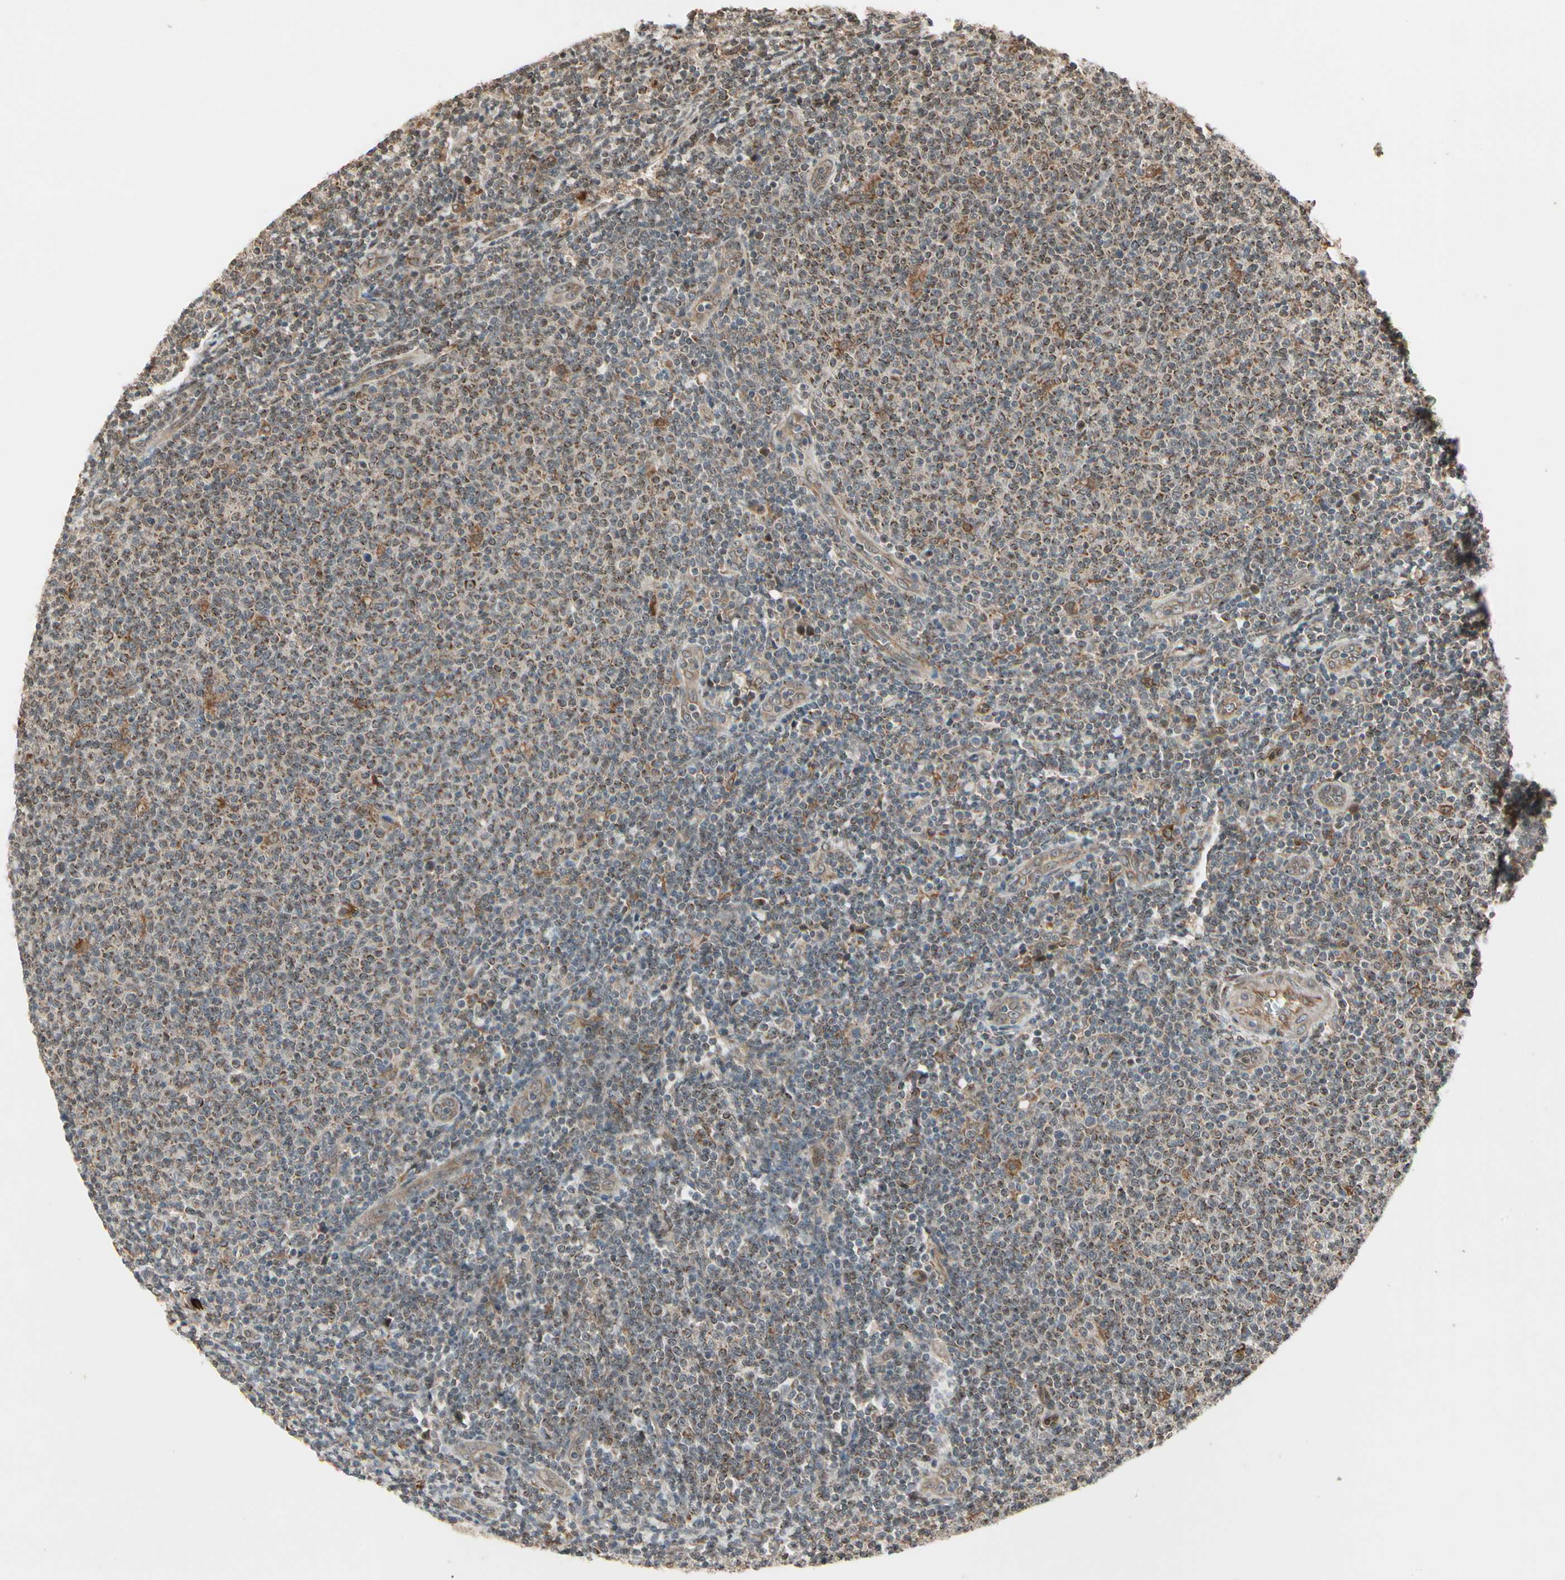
{"staining": {"intensity": "moderate", "quantity": "25%-75%", "location": "cytoplasmic/membranous"}, "tissue": "lymphoma", "cell_type": "Tumor cells", "image_type": "cancer", "snomed": [{"axis": "morphology", "description": "Malignant lymphoma, non-Hodgkin's type, Low grade"}, {"axis": "topography", "description": "Lymph node"}], "caption": "Immunohistochemical staining of human lymphoma displays medium levels of moderate cytoplasmic/membranous staining in about 25%-75% of tumor cells.", "gene": "GLUL", "patient": {"sex": "male", "age": 66}}